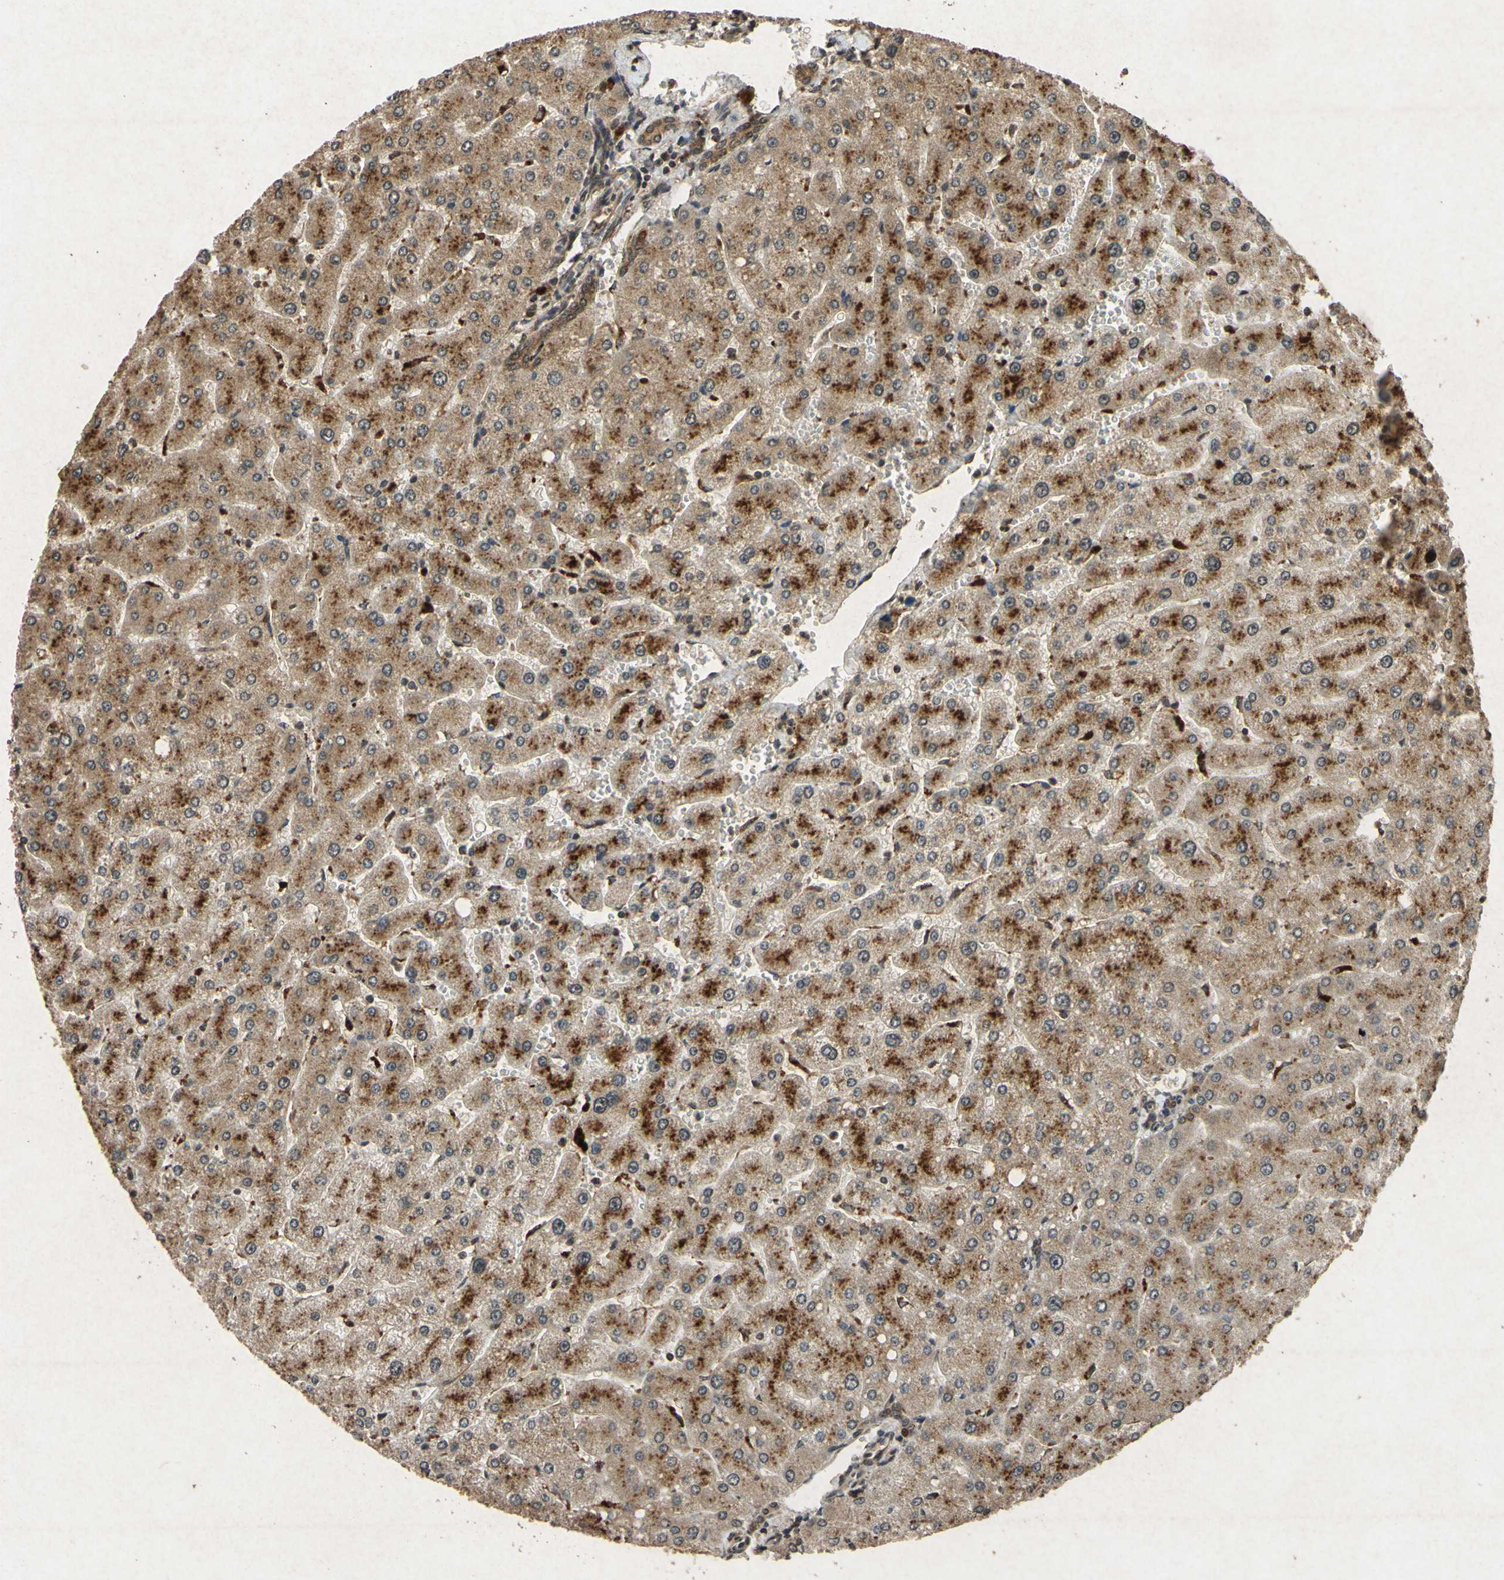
{"staining": {"intensity": "moderate", "quantity": ">75%", "location": "cytoplasmic/membranous"}, "tissue": "liver", "cell_type": "Cholangiocytes", "image_type": "normal", "snomed": [{"axis": "morphology", "description": "Normal tissue, NOS"}, {"axis": "topography", "description": "Liver"}], "caption": "Human liver stained with a brown dye exhibits moderate cytoplasmic/membranous positive expression in approximately >75% of cholangiocytes.", "gene": "ATP6V1H", "patient": {"sex": "male", "age": 55}}